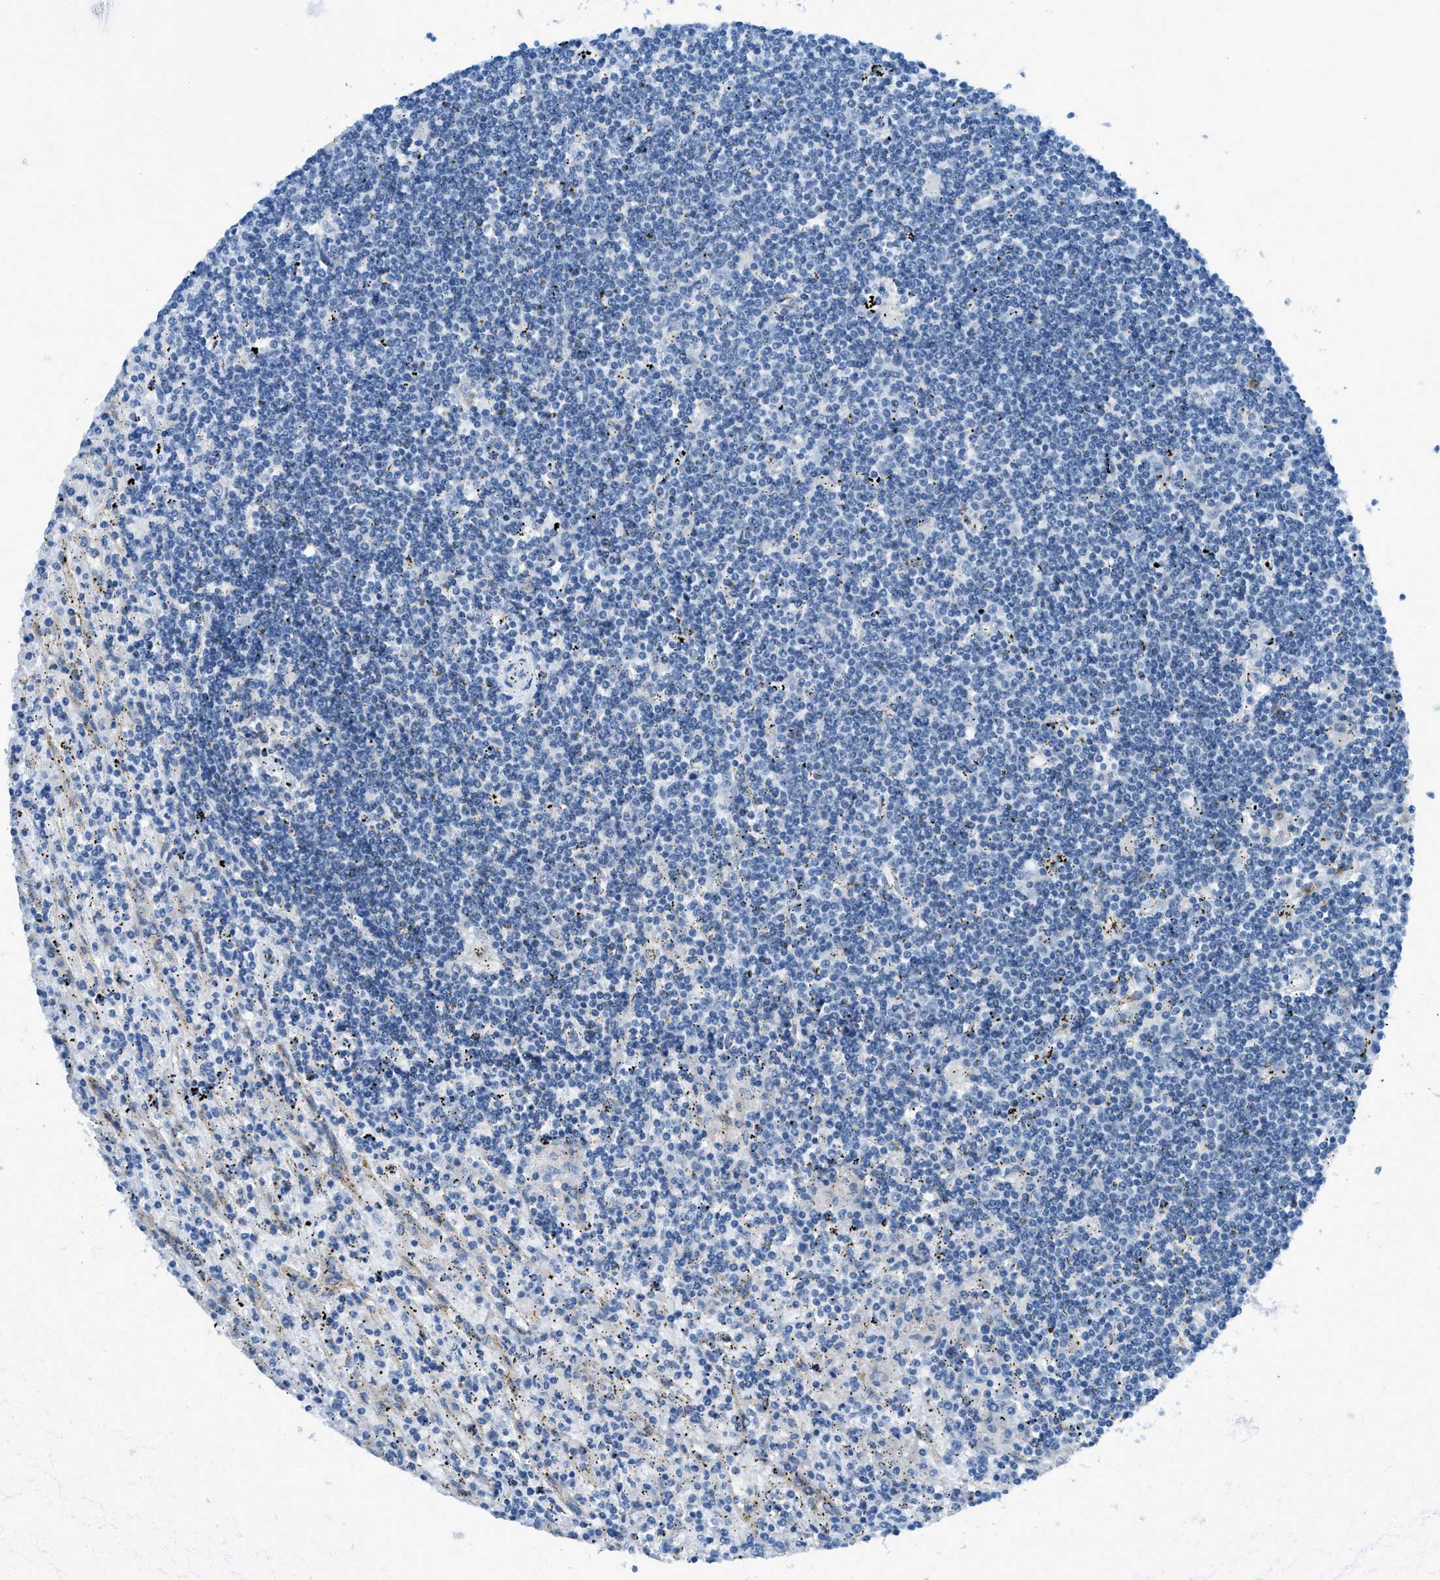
{"staining": {"intensity": "negative", "quantity": "none", "location": "none"}, "tissue": "lymphoma", "cell_type": "Tumor cells", "image_type": "cancer", "snomed": [{"axis": "morphology", "description": "Malignant lymphoma, non-Hodgkin's type, Low grade"}, {"axis": "topography", "description": "Spleen"}], "caption": "This image is of malignant lymphoma, non-Hodgkin's type (low-grade) stained with immunohistochemistry to label a protein in brown with the nuclei are counter-stained blue. There is no staining in tumor cells.", "gene": "KLHL8", "patient": {"sex": "male", "age": 76}}